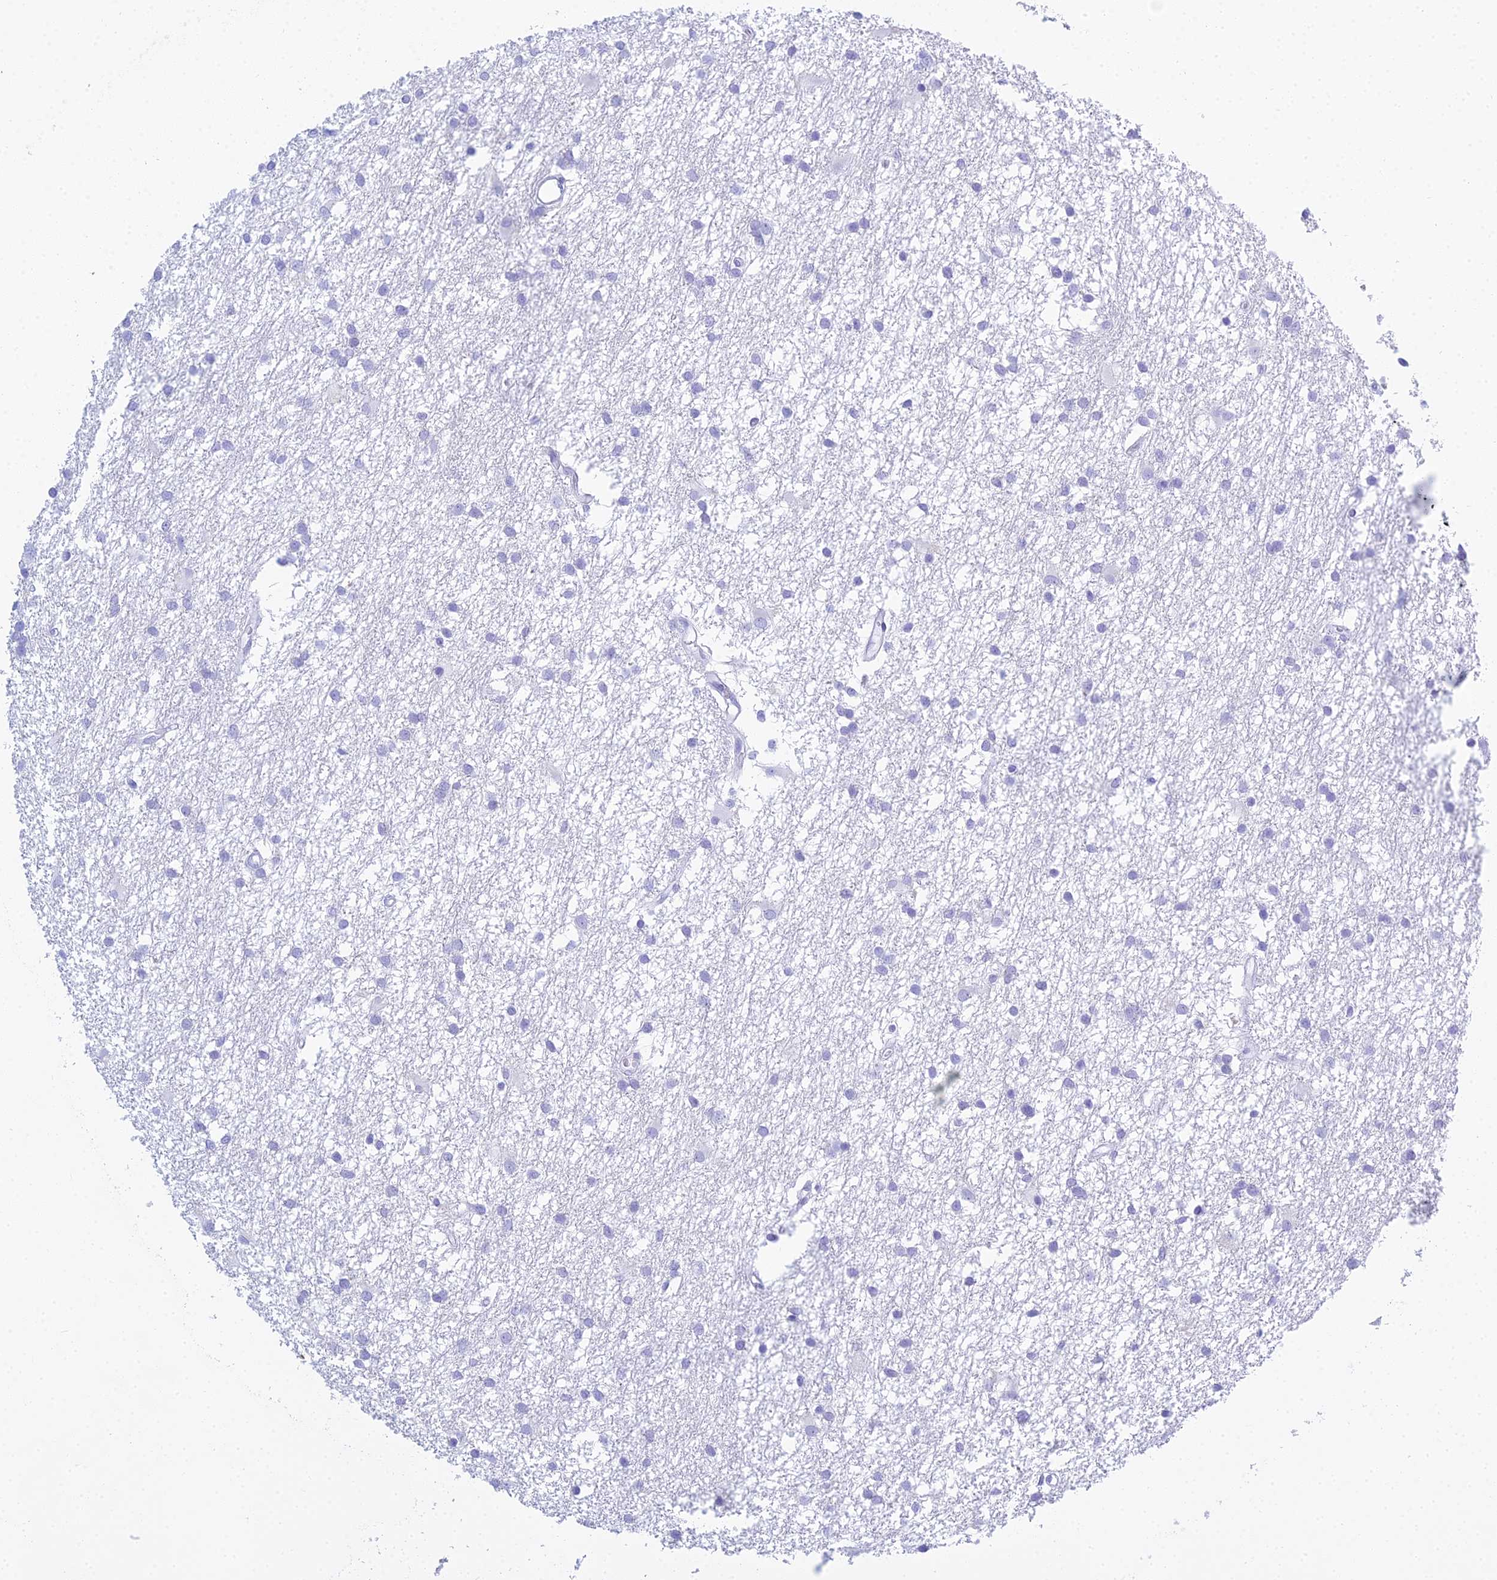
{"staining": {"intensity": "negative", "quantity": "none", "location": "none"}, "tissue": "glioma", "cell_type": "Tumor cells", "image_type": "cancer", "snomed": [{"axis": "morphology", "description": "Glioma, malignant, High grade"}, {"axis": "topography", "description": "Brain"}], "caption": "Human glioma stained for a protein using immunohistochemistry (IHC) demonstrates no expression in tumor cells.", "gene": "PATE4", "patient": {"sex": "male", "age": 77}}